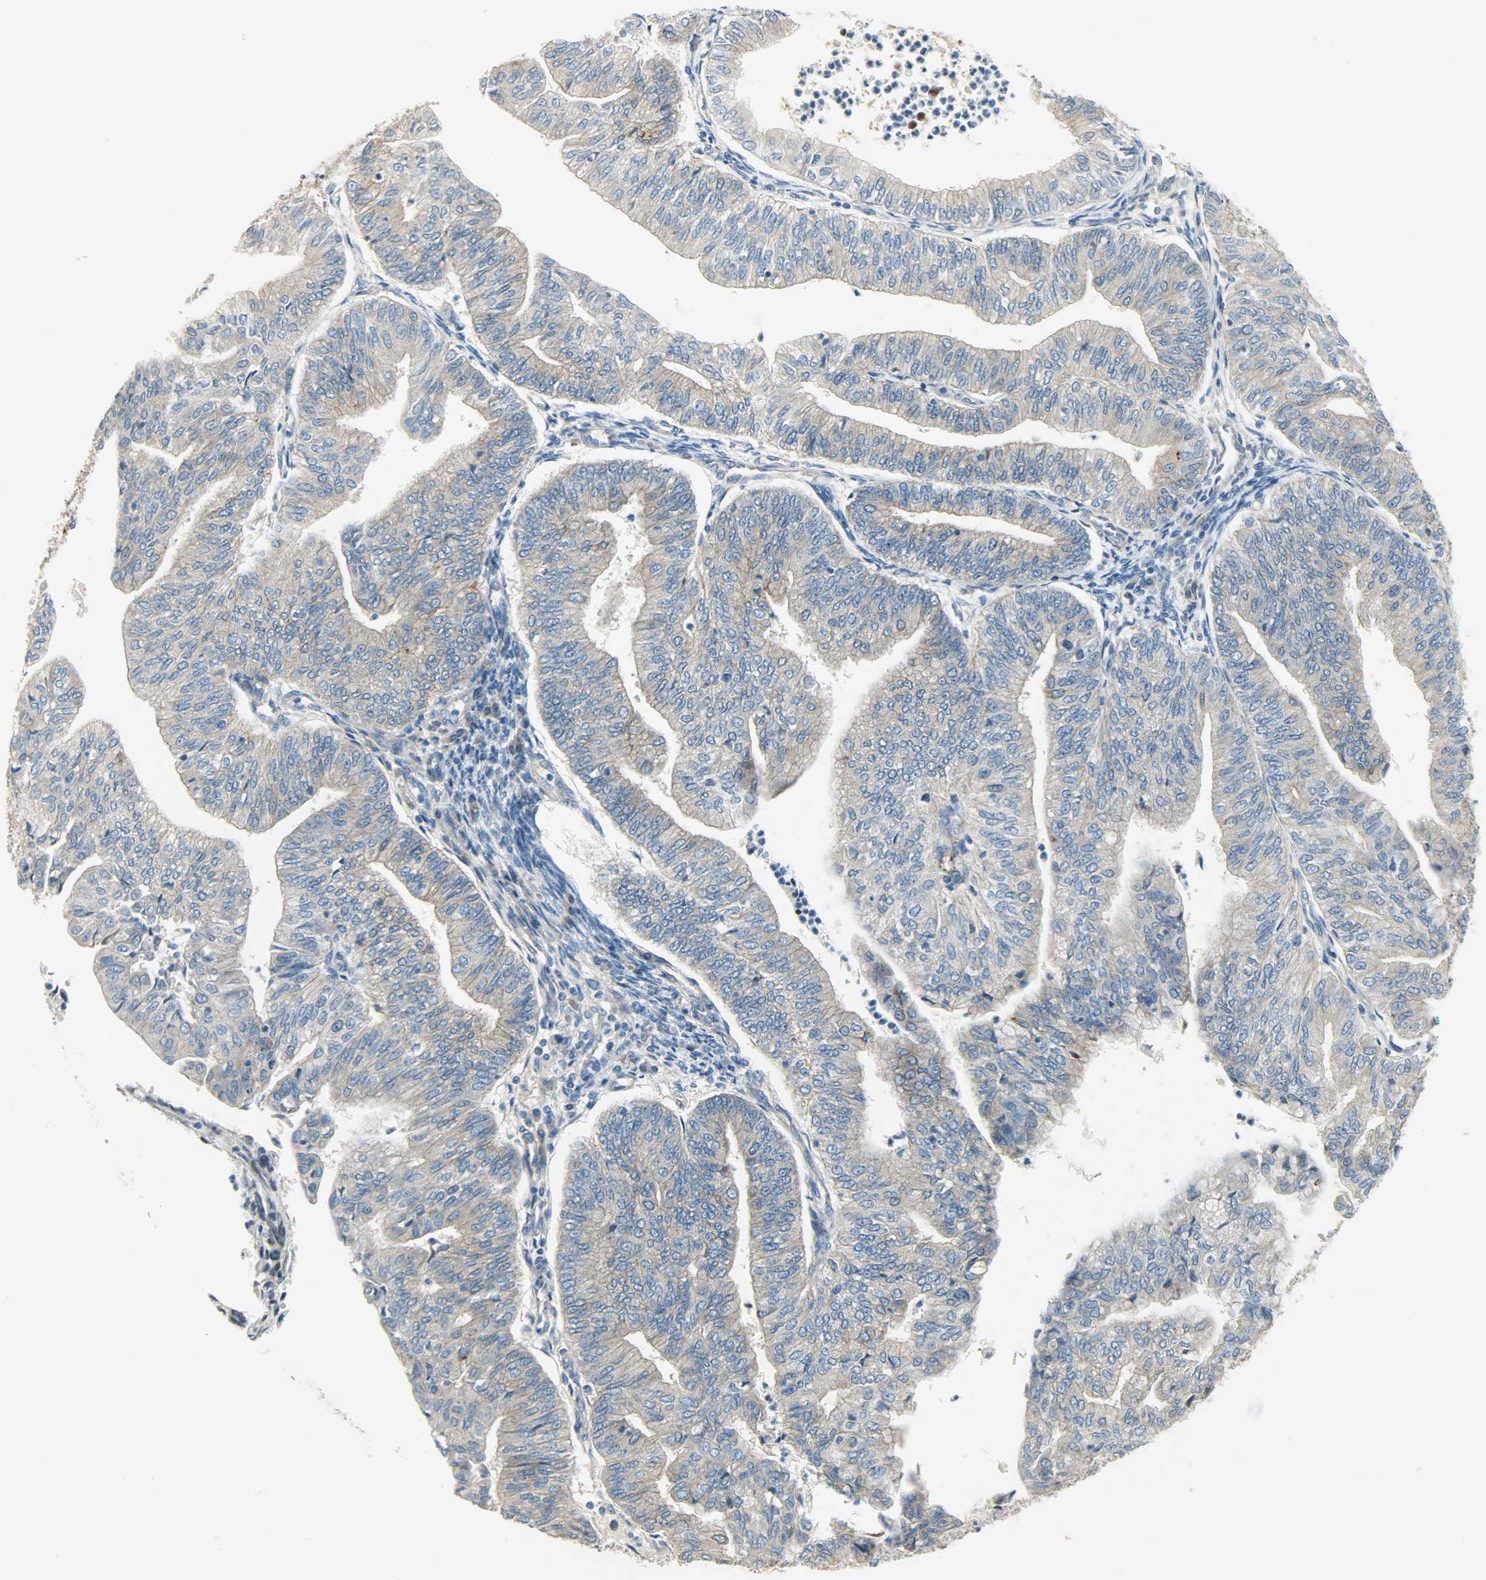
{"staining": {"intensity": "moderate", "quantity": ">75%", "location": "cytoplasmic/membranous"}, "tissue": "endometrial cancer", "cell_type": "Tumor cells", "image_type": "cancer", "snomed": [{"axis": "morphology", "description": "Adenocarcinoma, NOS"}, {"axis": "topography", "description": "Endometrium"}], "caption": "Tumor cells reveal medium levels of moderate cytoplasmic/membranous expression in approximately >75% of cells in human adenocarcinoma (endometrial).", "gene": "KIAA1217", "patient": {"sex": "female", "age": 59}}